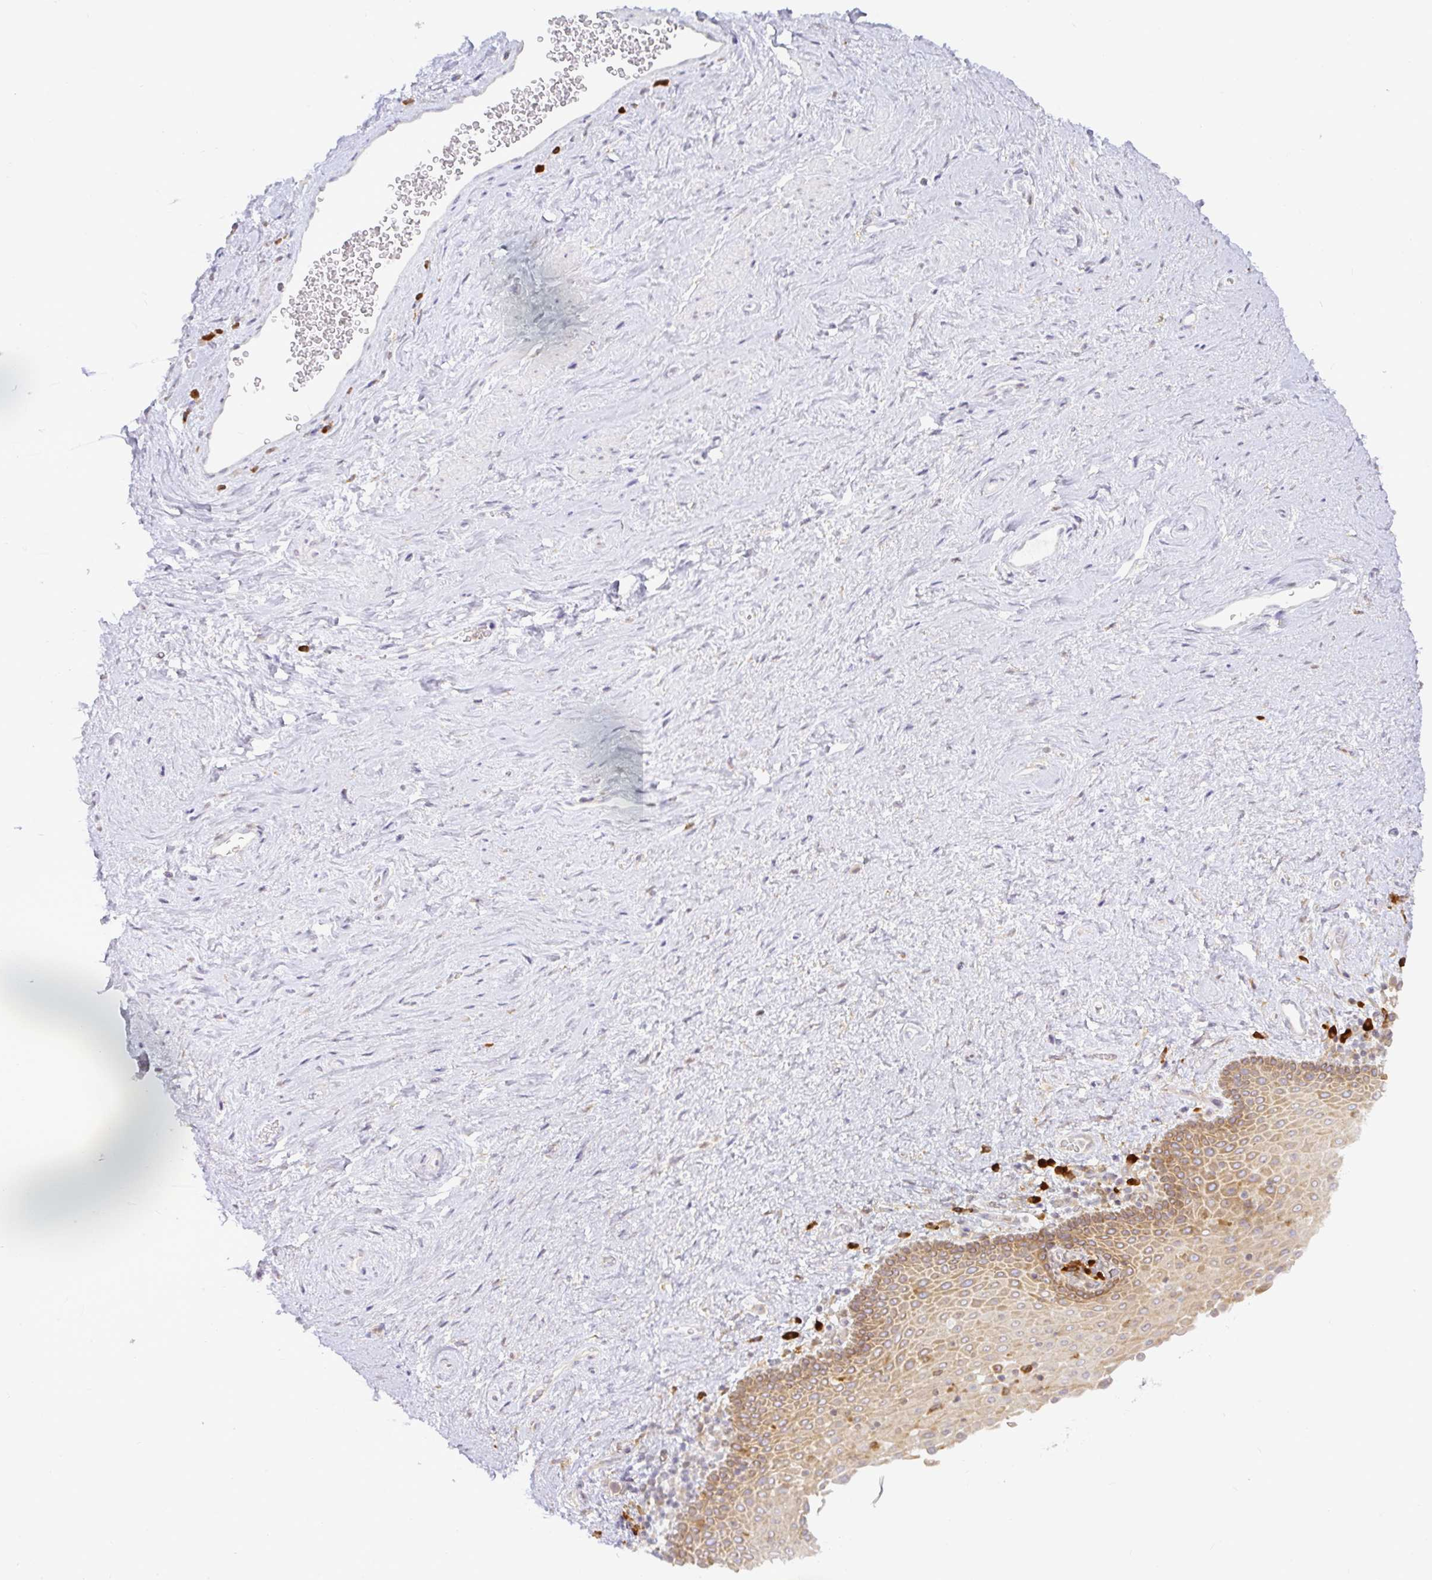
{"staining": {"intensity": "moderate", "quantity": "25%-75%", "location": "cytoplasmic/membranous"}, "tissue": "vagina", "cell_type": "Squamous epithelial cells", "image_type": "normal", "snomed": [{"axis": "morphology", "description": "Normal tissue, NOS"}, {"axis": "topography", "description": "Vagina"}], "caption": "Human vagina stained with a brown dye shows moderate cytoplasmic/membranous positive staining in about 25%-75% of squamous epithelial cells.", "gene": "DERL2", "patient": {"sex": "female", "age": 61}}